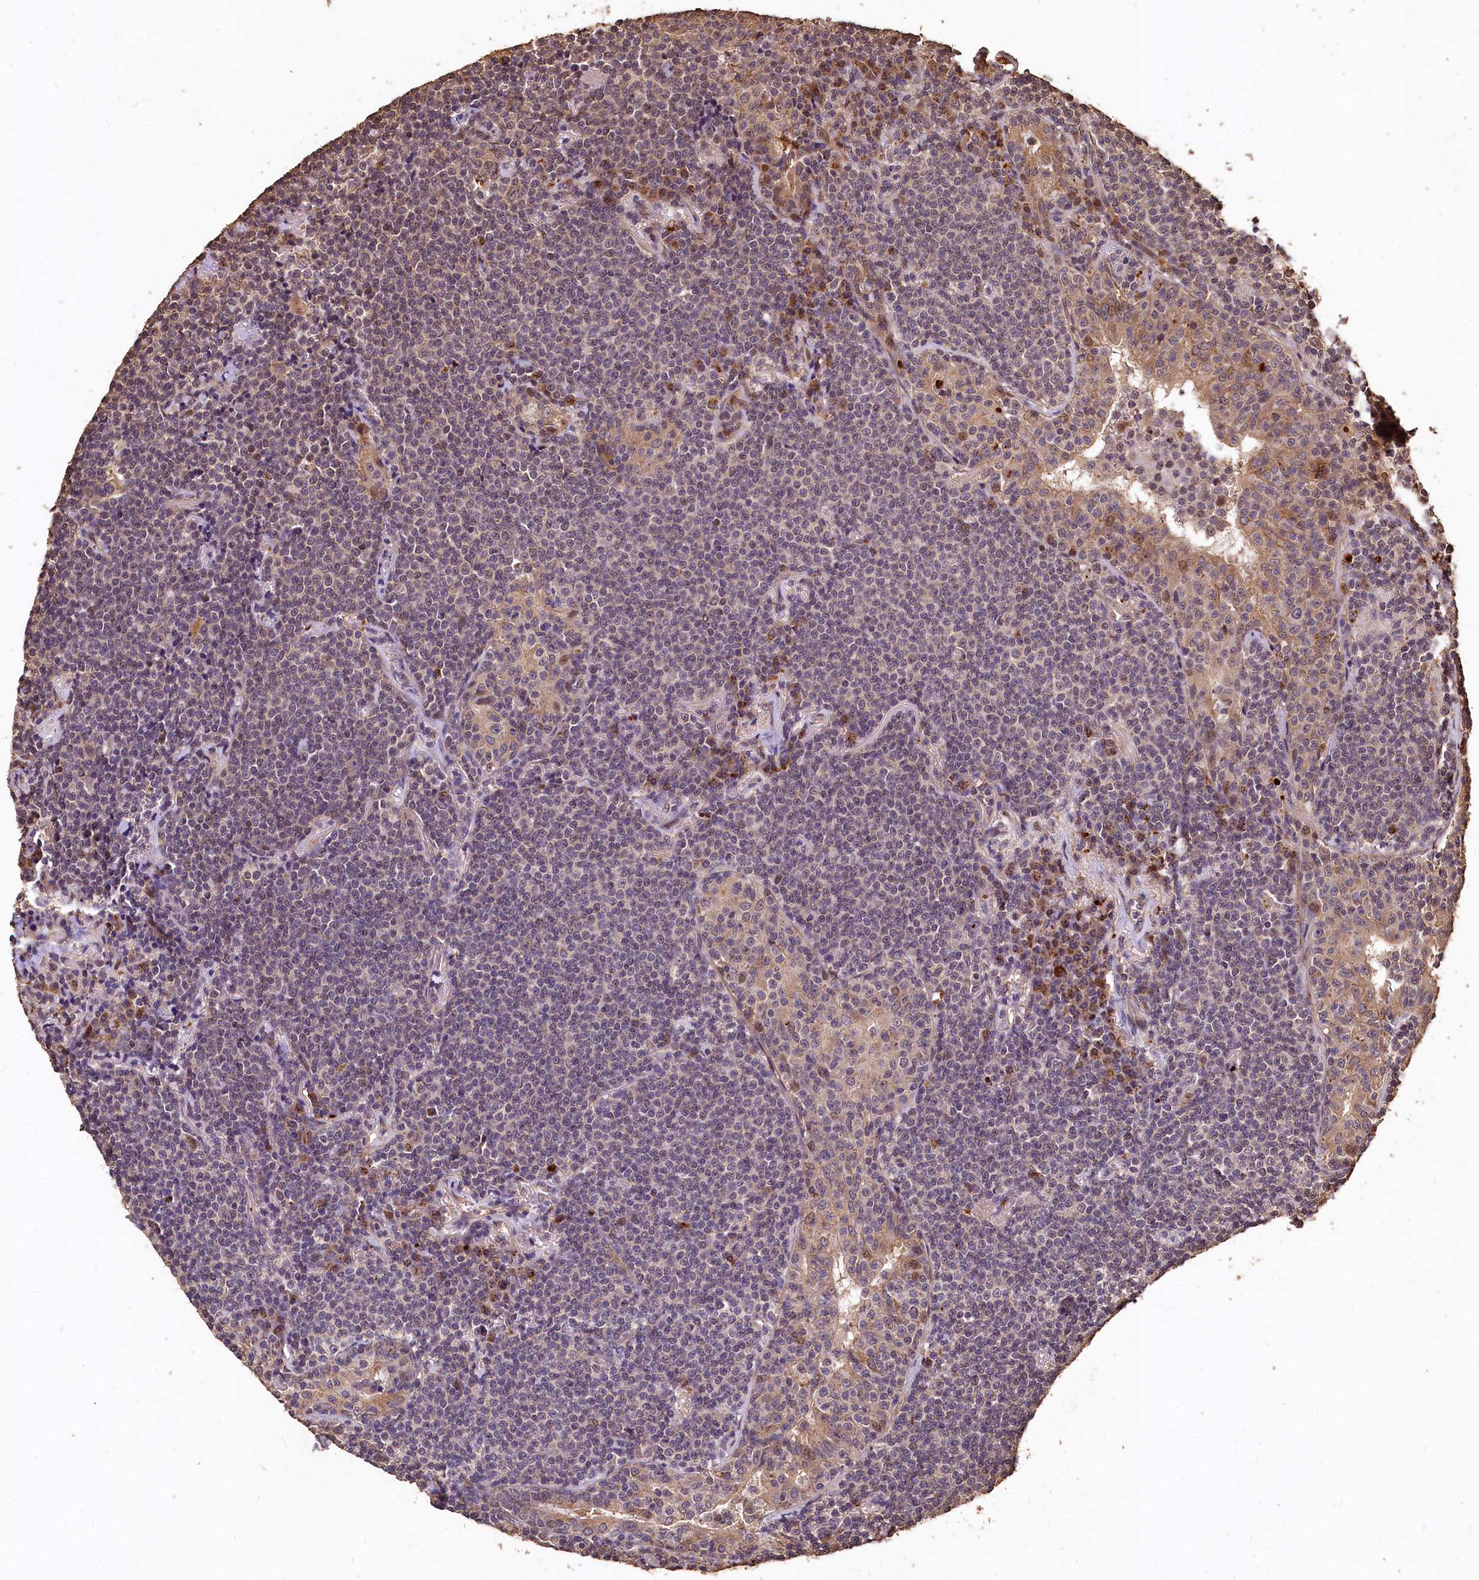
{"staining": {"intensity": "weak", "quantity": "25%-75%", "location": "nuclear"}, "tissue": "lymphoma", "cell_type": "Tumor cells", "image_type": "cancer", "snomed": [{"axis": "morphology", "description": "Malignant lymphoma, non-Hodgkin's type, Low grade"}, {"axis": "topography", "description": "Lung"}], "caption": "Lymphoma stained with a brown dye reveals weak nuclear positive positivity in about 25%-75% of tumor cells.", "gene": "LSM4", "patient": {"sex": "female", "age": 71}}